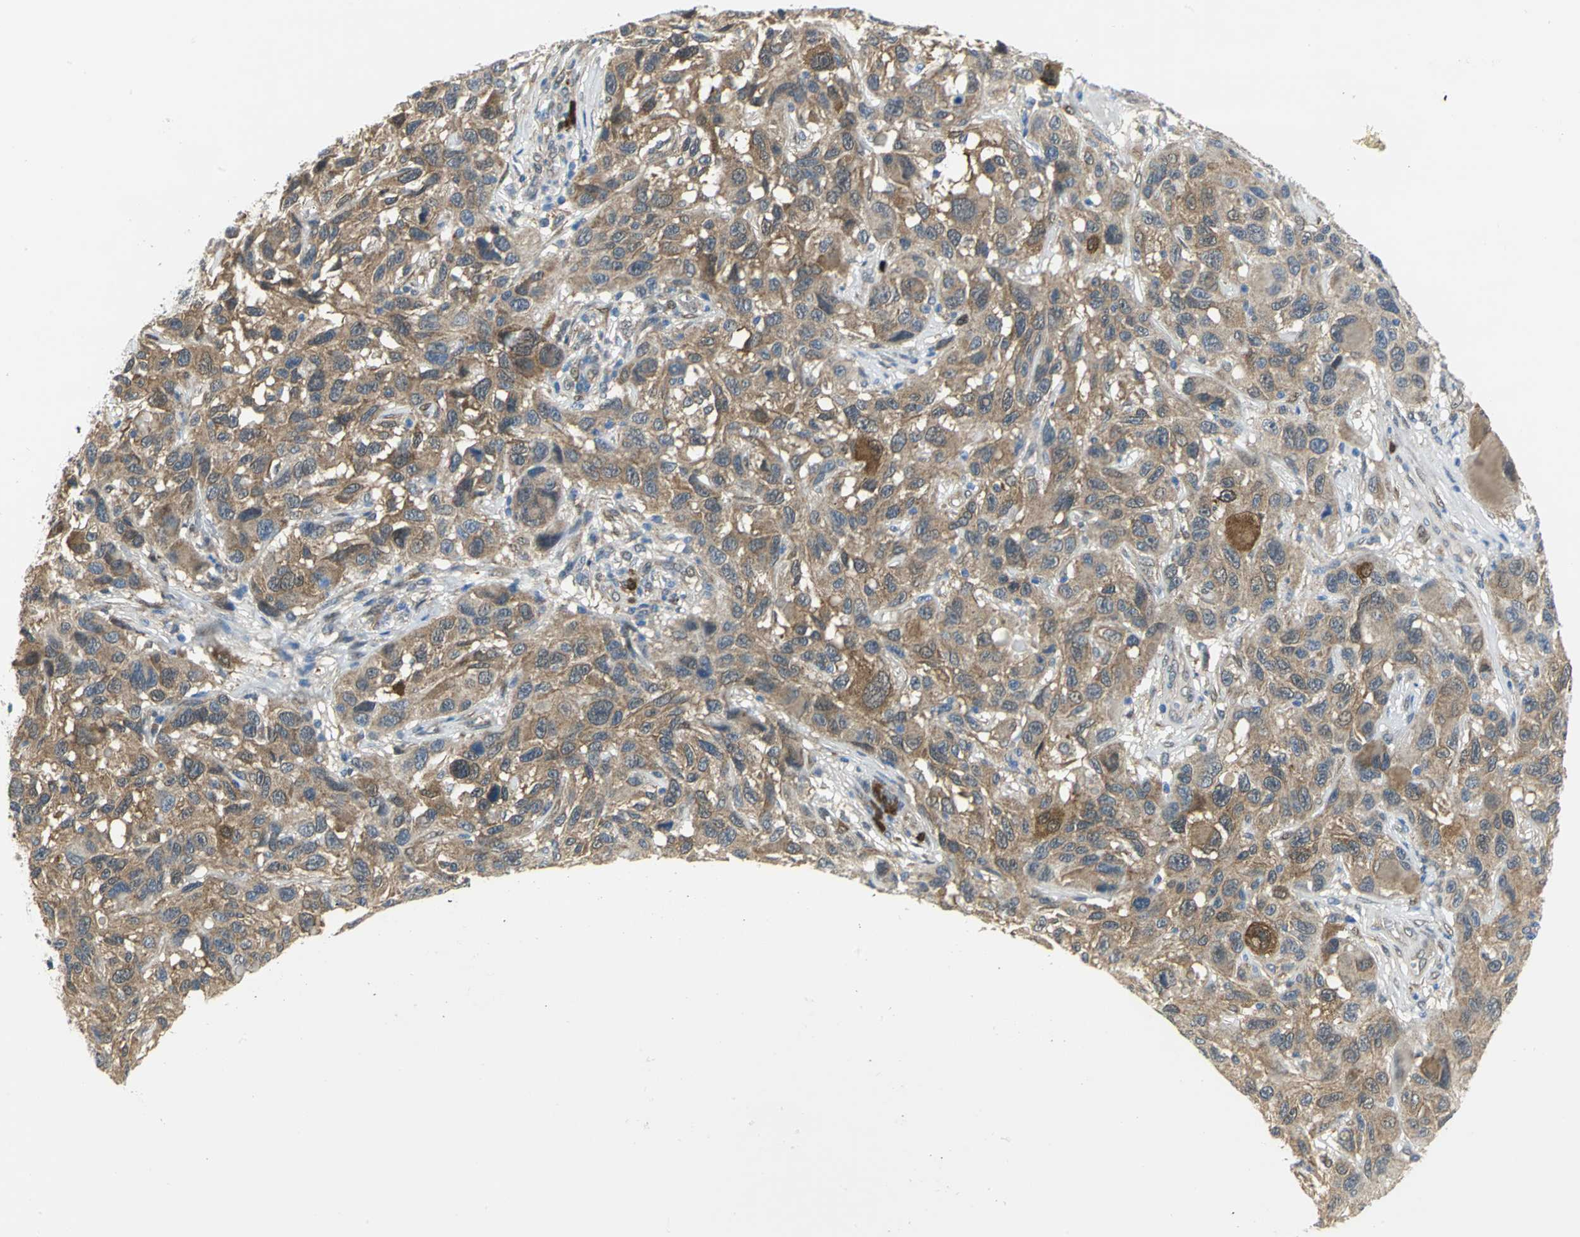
{"staining": {"intensity": "moderate", "quantity": ">75%", "location": "cytoplasmic/membranous"}, "tissue": "melanoma", "cell_type": "Tumor cells", "image_type": "cancer", "snomed": [{"axis": "morphology", "description": "Malignant melanoma, NOS"}, {"axis": "topography", "description": "Skin"}], "caption": "Tumor cells reveal medium levels of moderate cytoplasmic/membranous staining in about >75% of cells in human malignant melanoma.", "gene": "PGM3", "patient": {"sex": "male", "age": 53}}